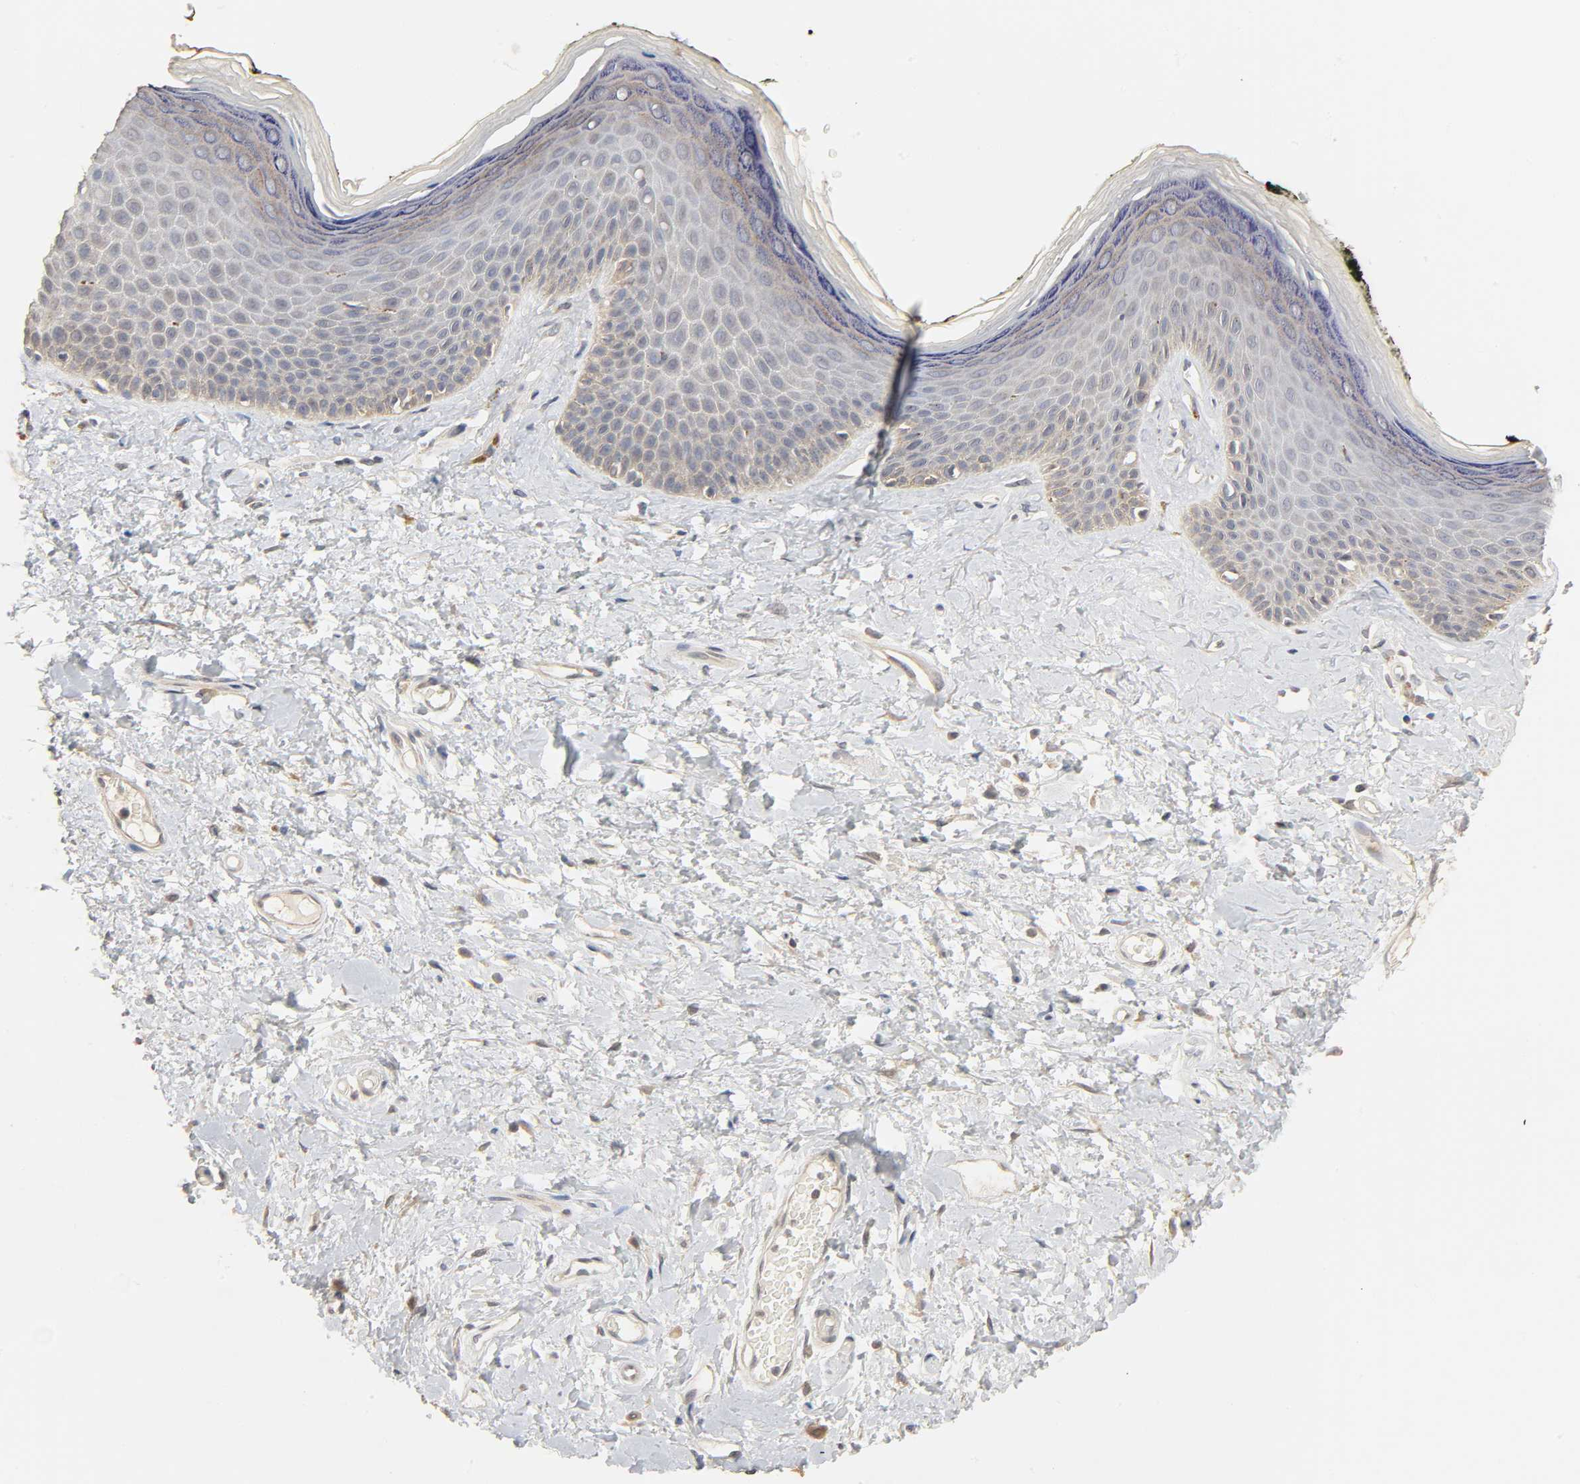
{"staining": {"intensity": "weak", "quantity": ">75%", "location": "cytoplasmic/membranous"}, "tissue": "skin", "cell_type": "Epidermal cells", "image_type": "normal", "snomed": [{"axis": "morphology", "description": "Normal tissue, NOS"}, {"axis": "morphology", "description": "Inflammation, NOS"}, {"axis": "topography", "description": "Vulva"}], "caption": "Weak cytoplasmic/membranous positivity is seen in approximately >75% of epidermal cells in unremarkable skin. (DAB = brown stain, brightfield microscopy at high magnification).", "gene": "CLEC4E", "patient": {"sex": "female", "age": 84}}